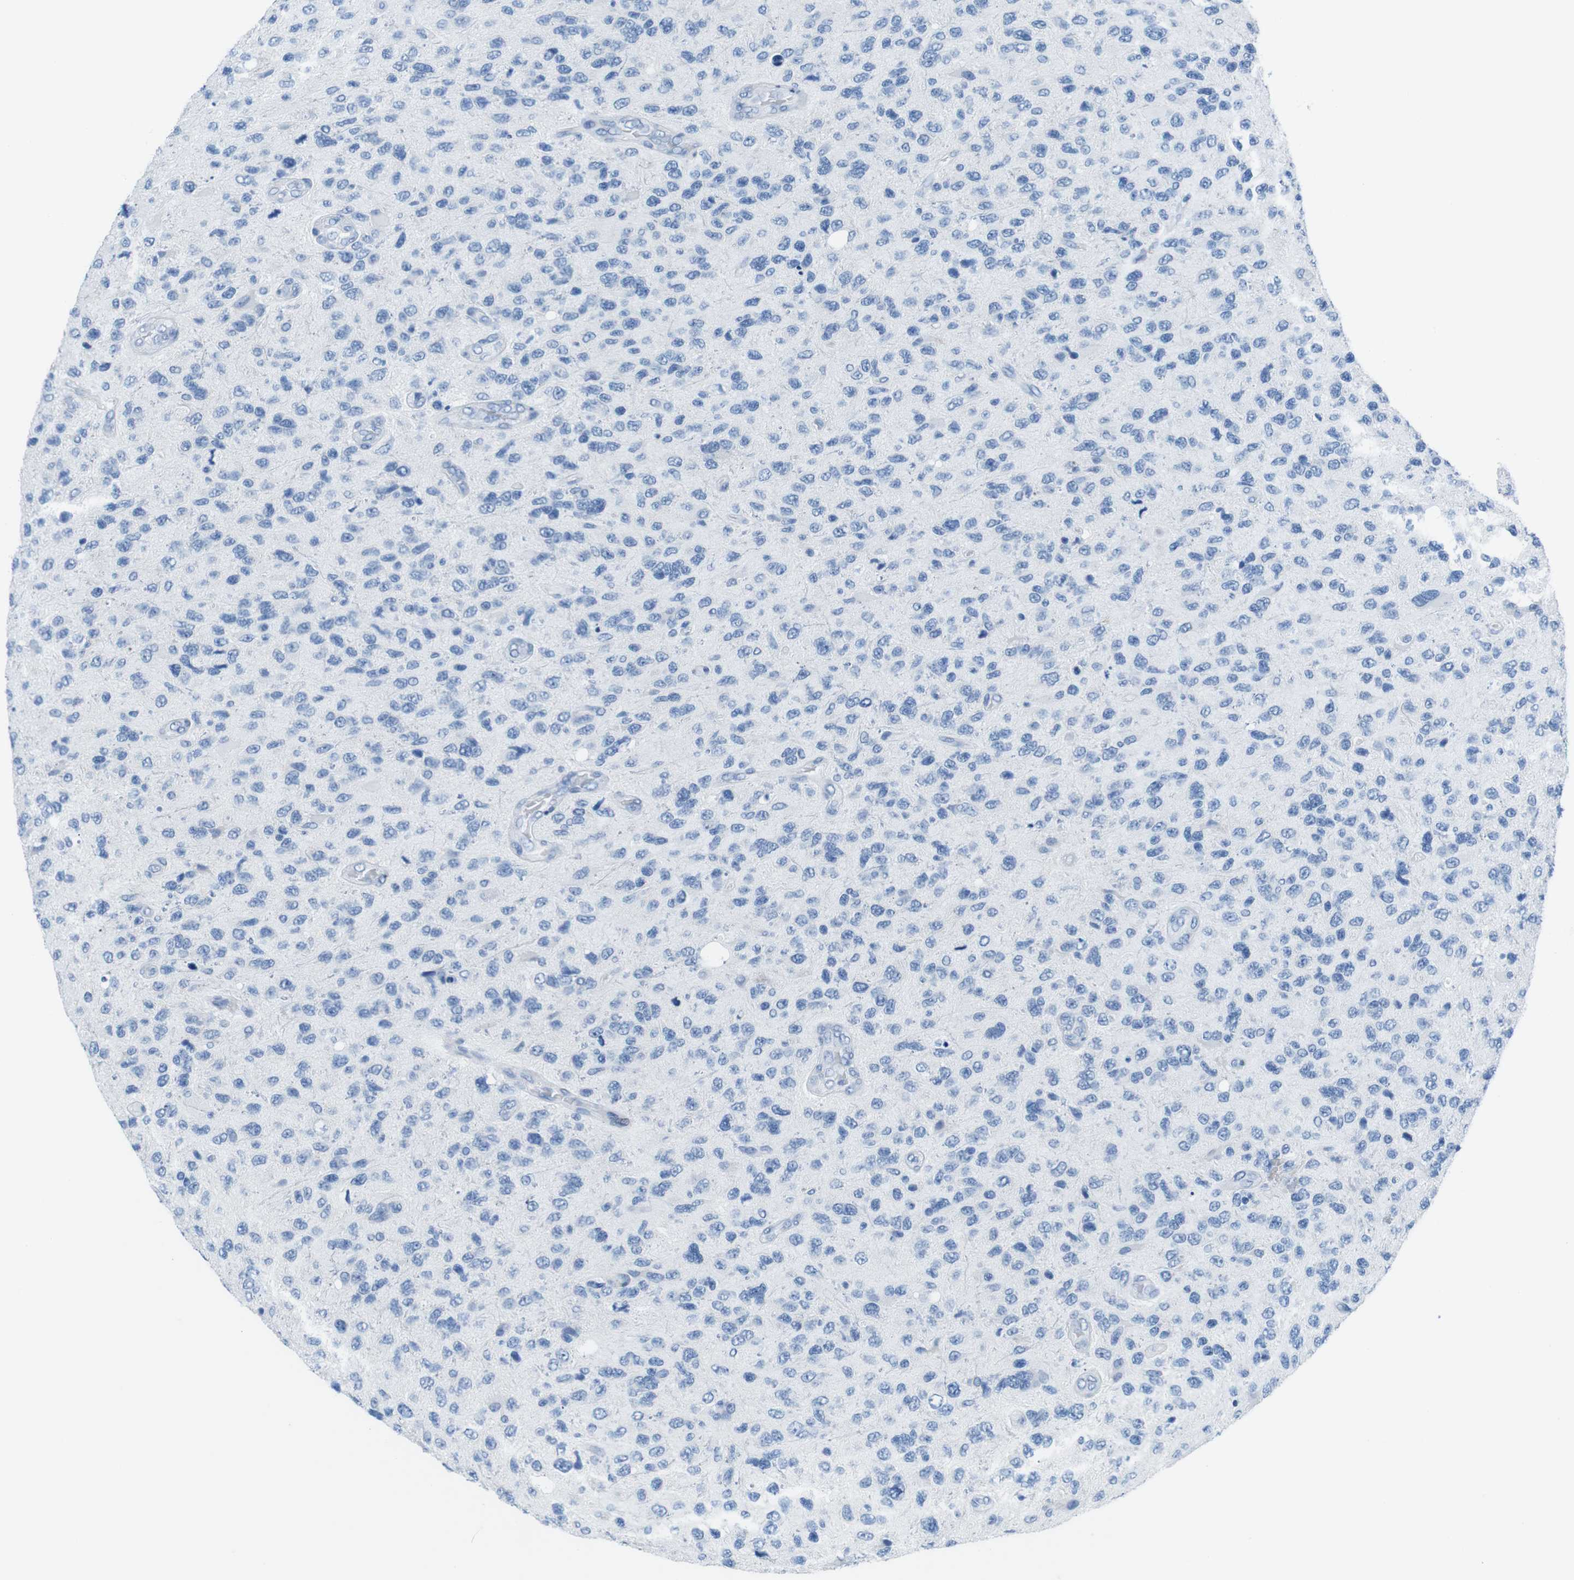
{"staining": {"intensity": "moderate", "quantity": "<25%", "location": "cytoplasmic/membranous"}, "tissue": "glioma", "cell_type": "Tumor cells", "image_type": "cancer", "snomed": [{"axis": "morphology", "description": "Glioma, malignant, High grade"}, {"axis": "topography", "description": "Brain"}], "caption": "A photomicrograph showing moderate cytoplasmic/membranous expression in approximately <25% of tumor cells in malignant glioma (high-grade), as visualized by brown immunohistochemical staining.", "gene": "MUC2", "patient": {"sex": "female", "age": 58}}